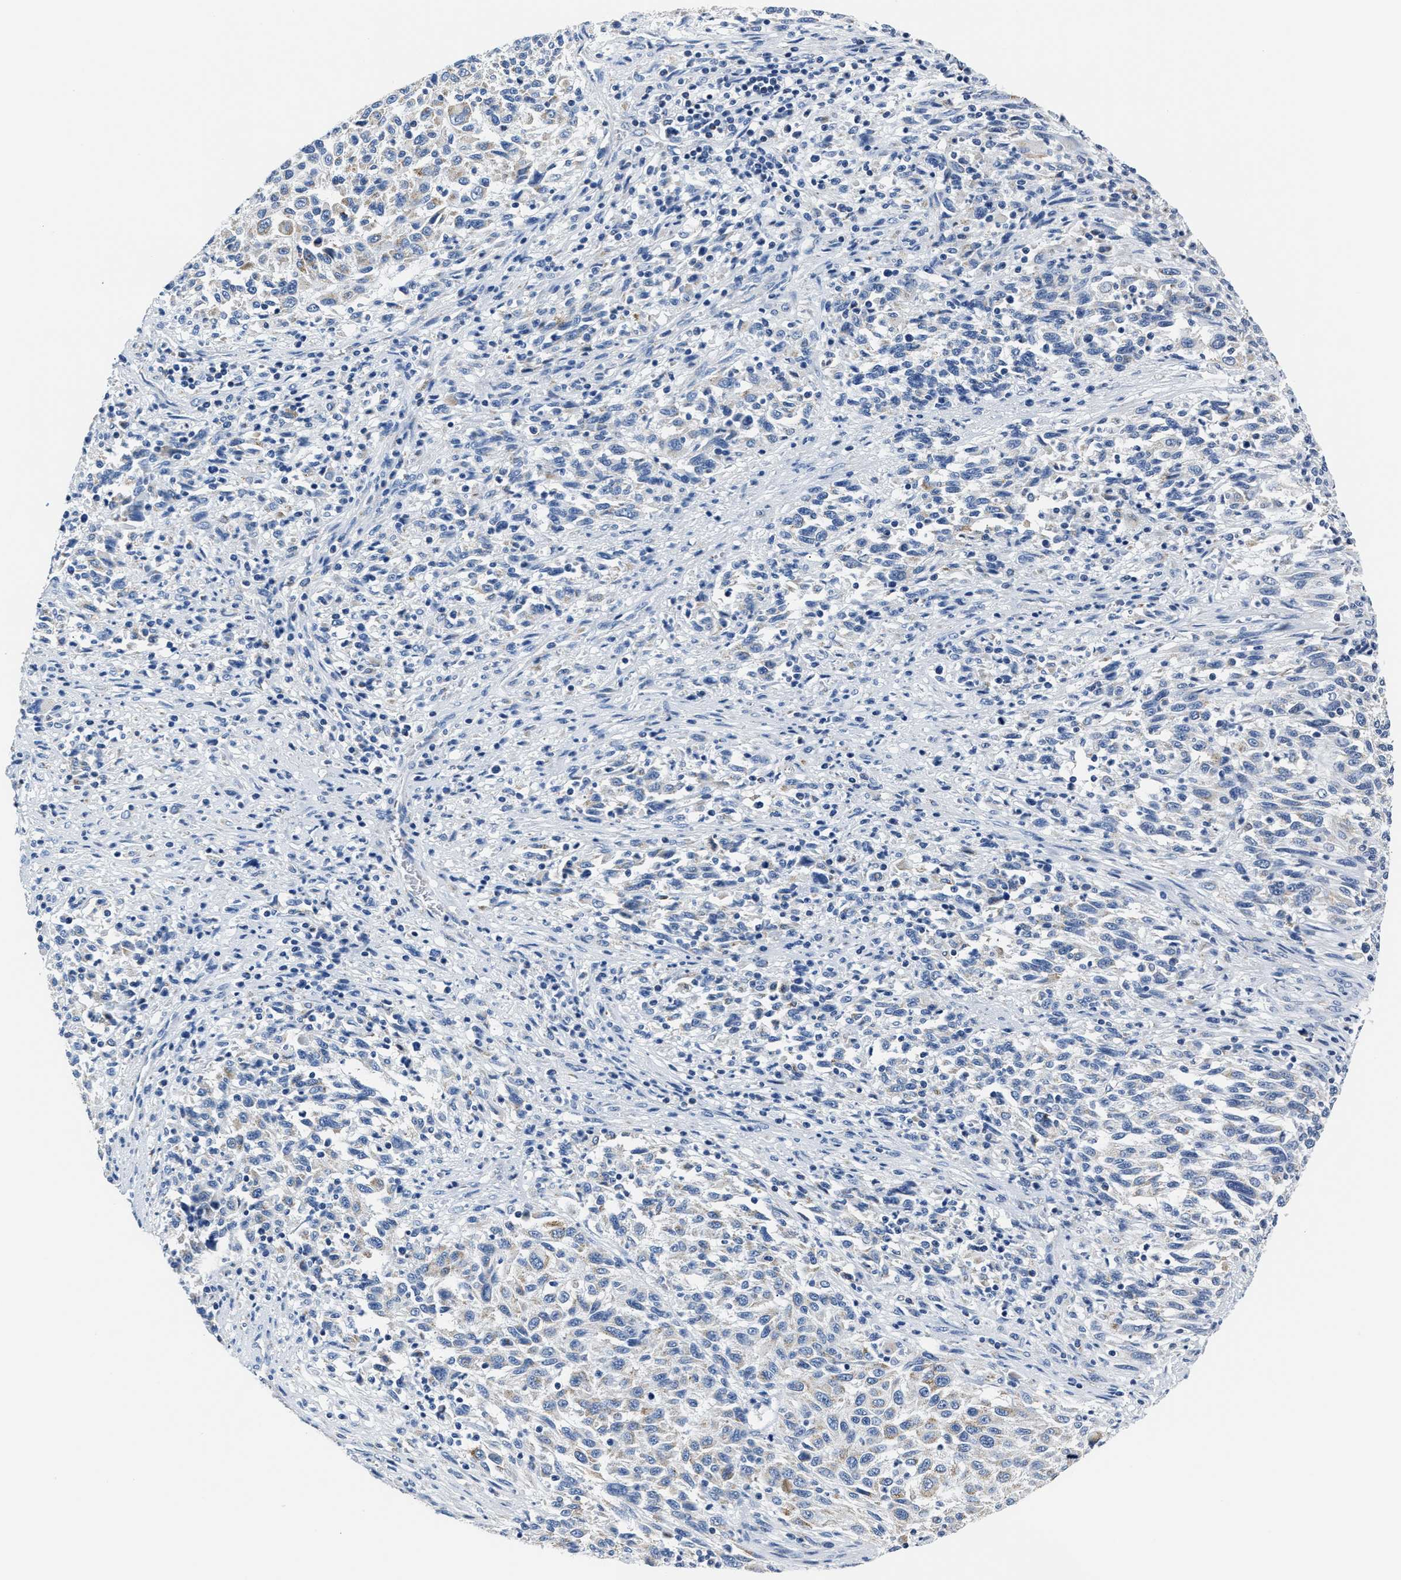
{"staining": {"intensity": "weak", "quantity": "<25%", "location": "cytoplasmic/membranous"}, "tissue": "melanoma", "cell_type": "Tumor cells", "image_type": "cancer", "snomed": [{"axis": "morphology", "description": "Malignant melanoma, Metastatic site"}, {"axis": "topography", "description": "Lymph node"}], "caption": "IHC photomicrograph of neoplastic tissue: human melanoma stained with DAB demonstrates no significant protein staining in tumor cells. The staining is performed using DAB brown chromogen with nuclei counter-stained in using hematoxylin.", "gene": "AMACR", "patient": {"sex": "male", "age": 61}}